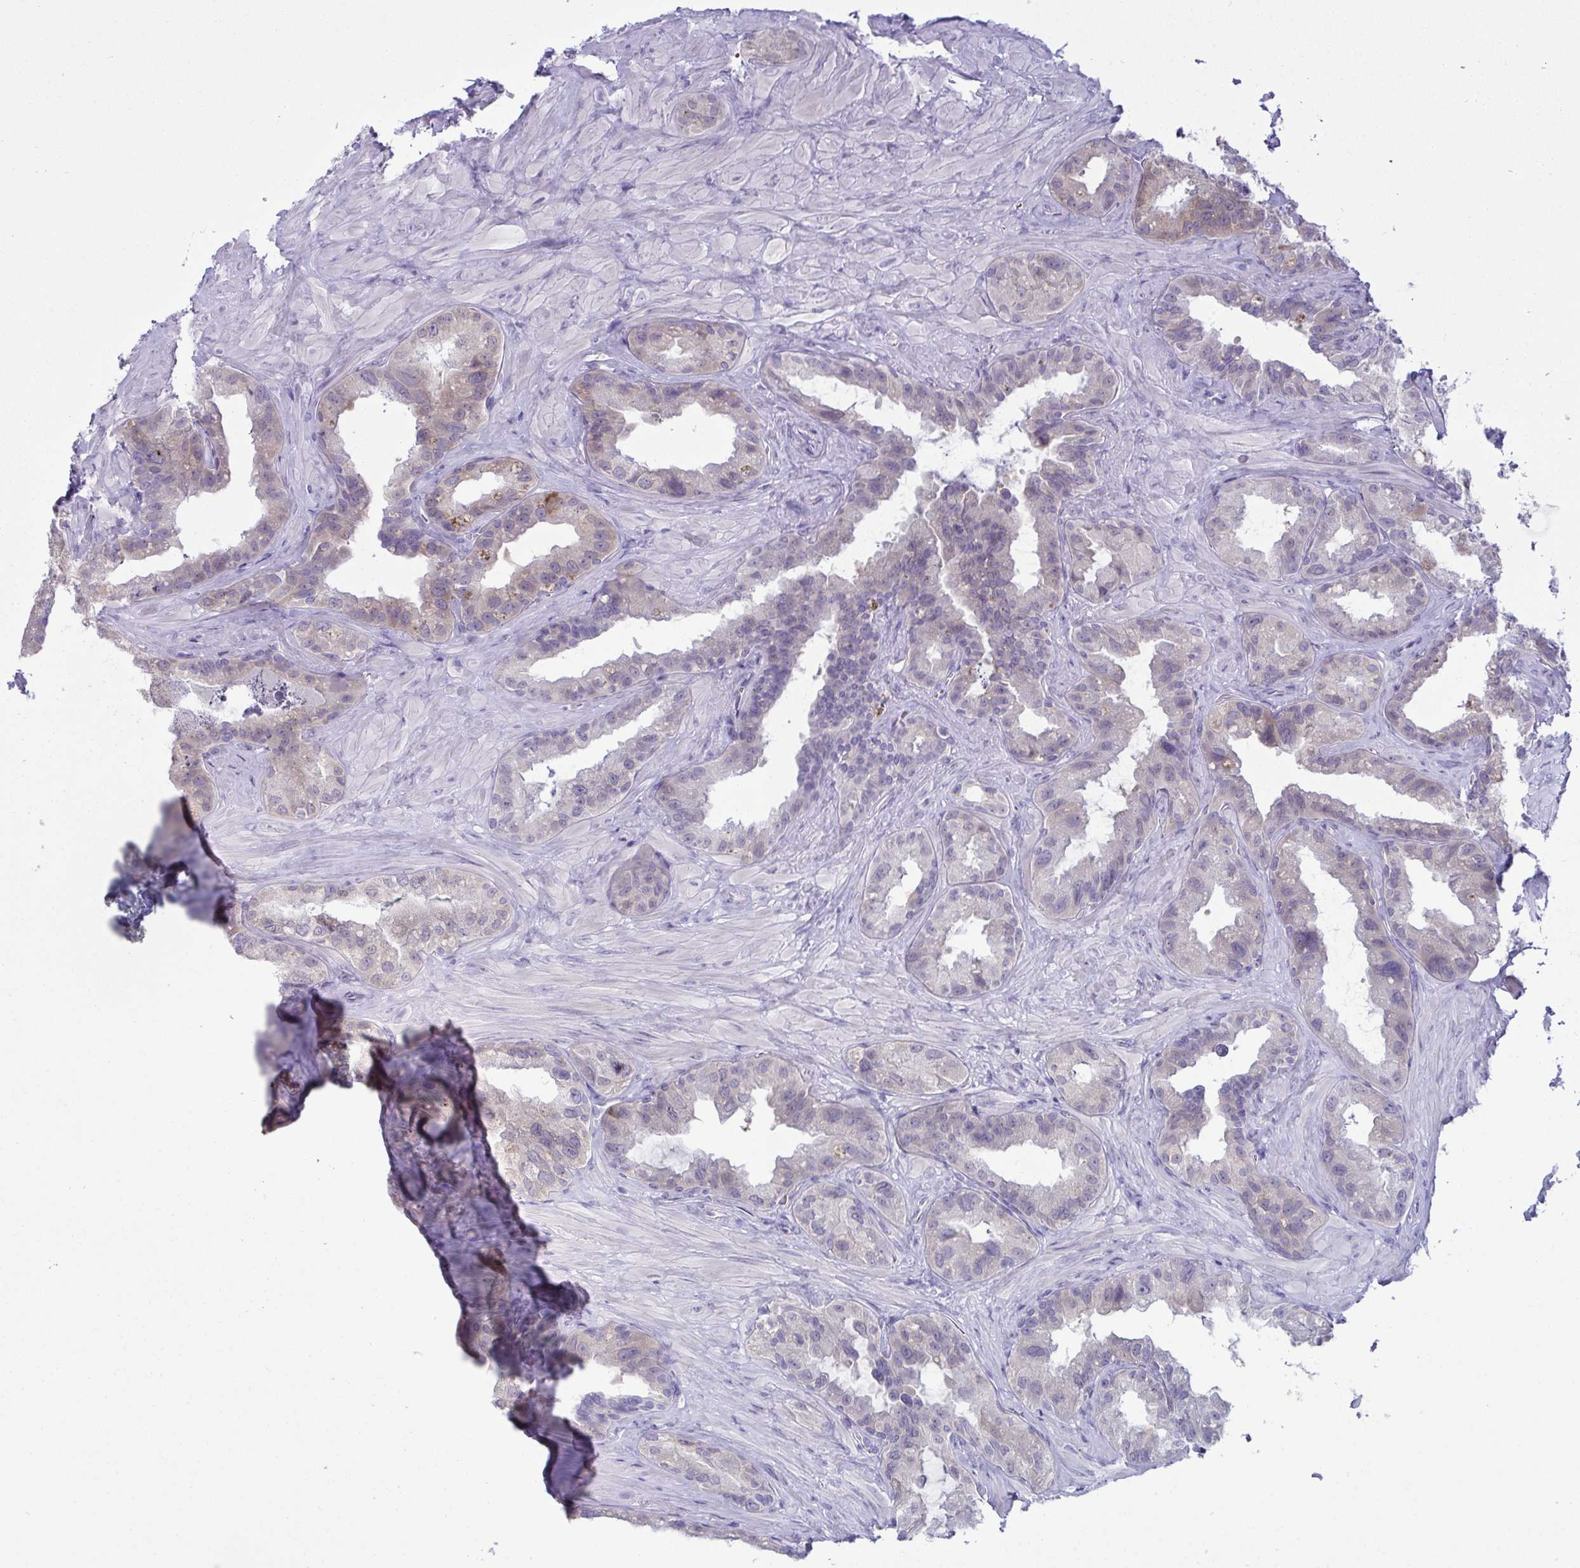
{"staining": {"intensity": "moderate", "quantity": "<25%", "location": "cytoplasmic/membranous"}, "tissue": "seminal vesicle", "cell_type": "Glandular cells", "image_type": "normal", "snomed": [{"axis": "morphology", "description": "Normal tissue, NOS"}, {"axis": "topography", "description": "Seminal veicle"}, {"axis": "topography", "description": "Peripheral nerve tissue"}], "caption": "IHC photomicrograph of benign seminal vesicle: human seminal vesicle stained using immunohistochemistry exhibits low levels of moderate protein expression localized specifically in the cytoplasmic/membranous of glandular cells, appearing as a cytoplasmic/membranous brown color.", "gene": "RANBP2", "patient": {"sex": "male", "age": 76}}